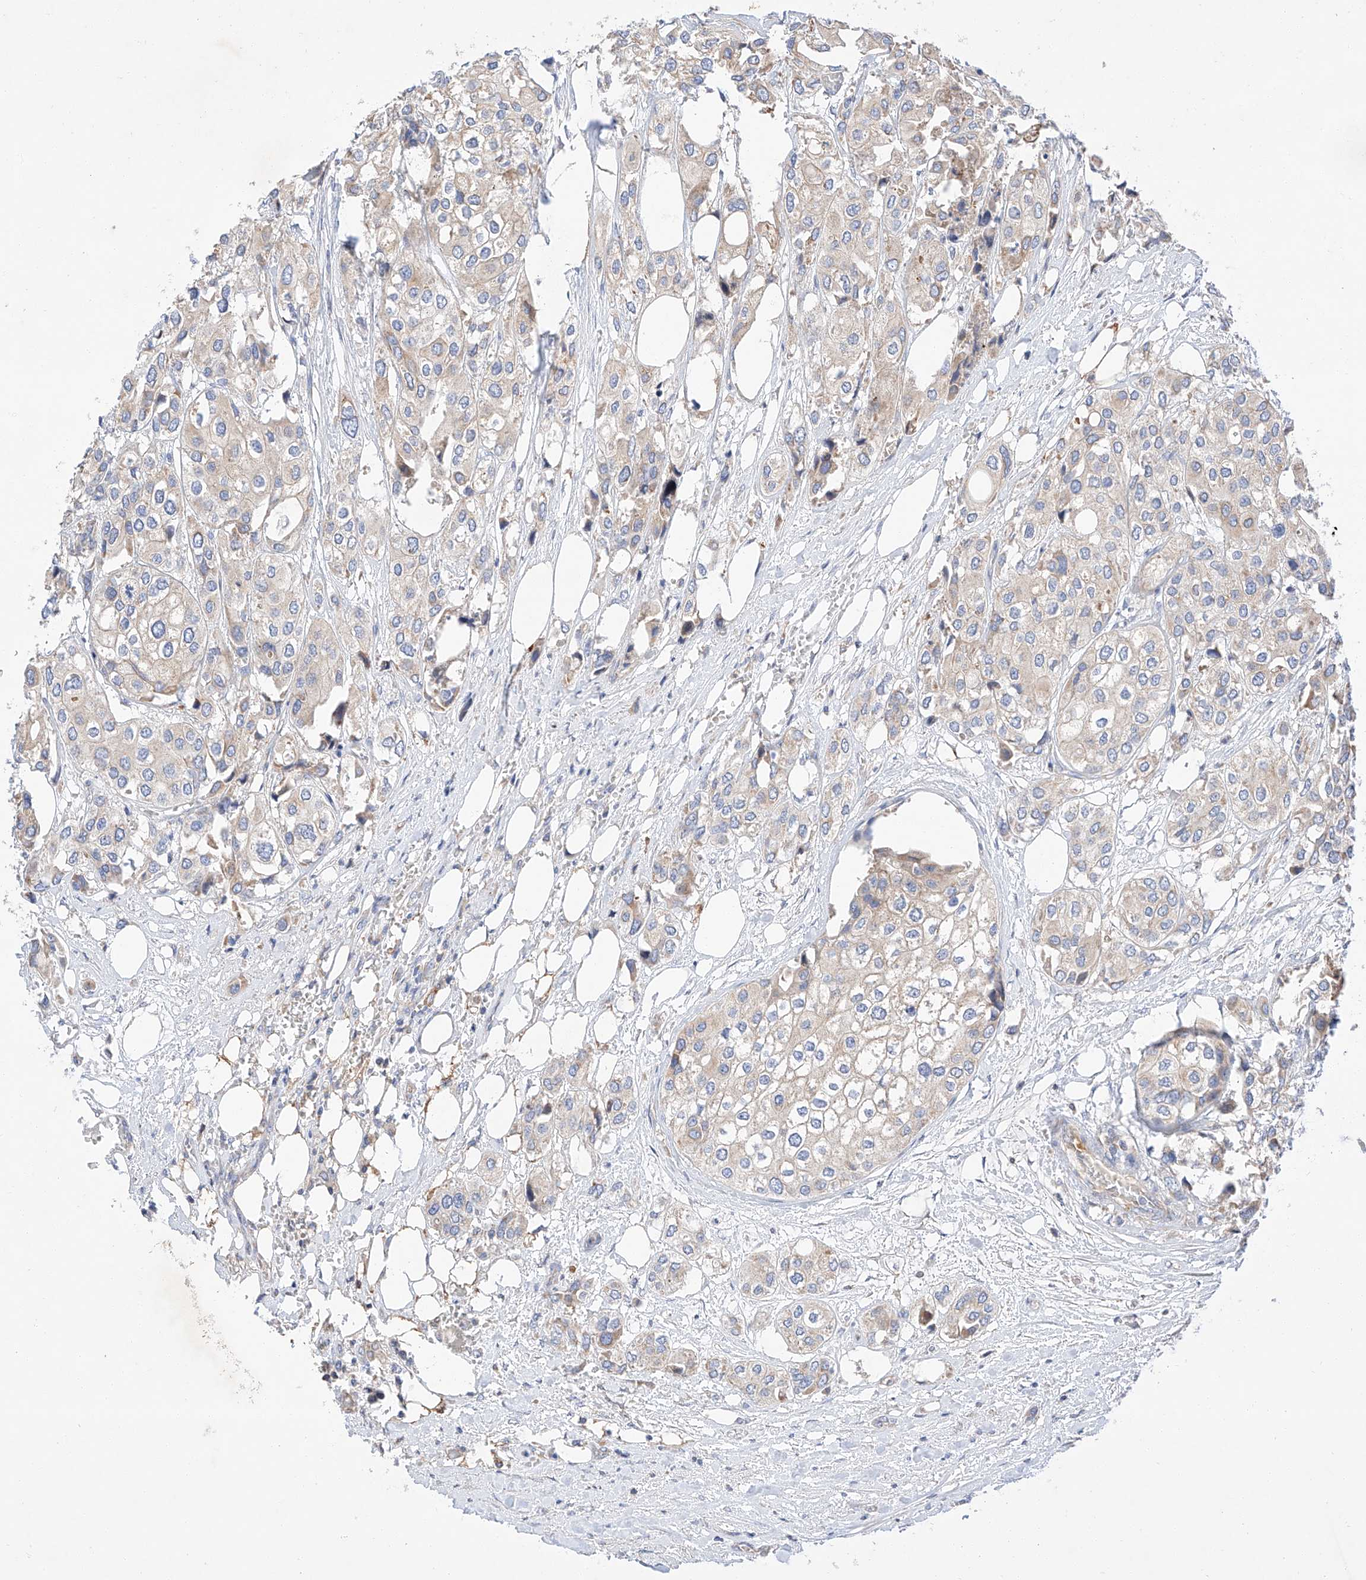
{"staining": {"intensity": "weak", "quantity": ">75%", "location": "cytoplasmic/membranous"}, "tissue": "urothelial cancer", "cell_type": "Tumor cells", "image_type": "cancer", "snomed": [{"axis": "morphology", "description": "Urothelial carcinoma, High grade"}, {"axis": "topography", "description": "Urinary bladder"}], "caption": "Immunohistochemistry (IHC) (DAB) staining of human urothelial cancer shows weak cytoplasmic/membranous protein staining in approximately >75% of tumor cells.", "gene": "C6orf118", "patient": {"sex": "male", "age": 64}}